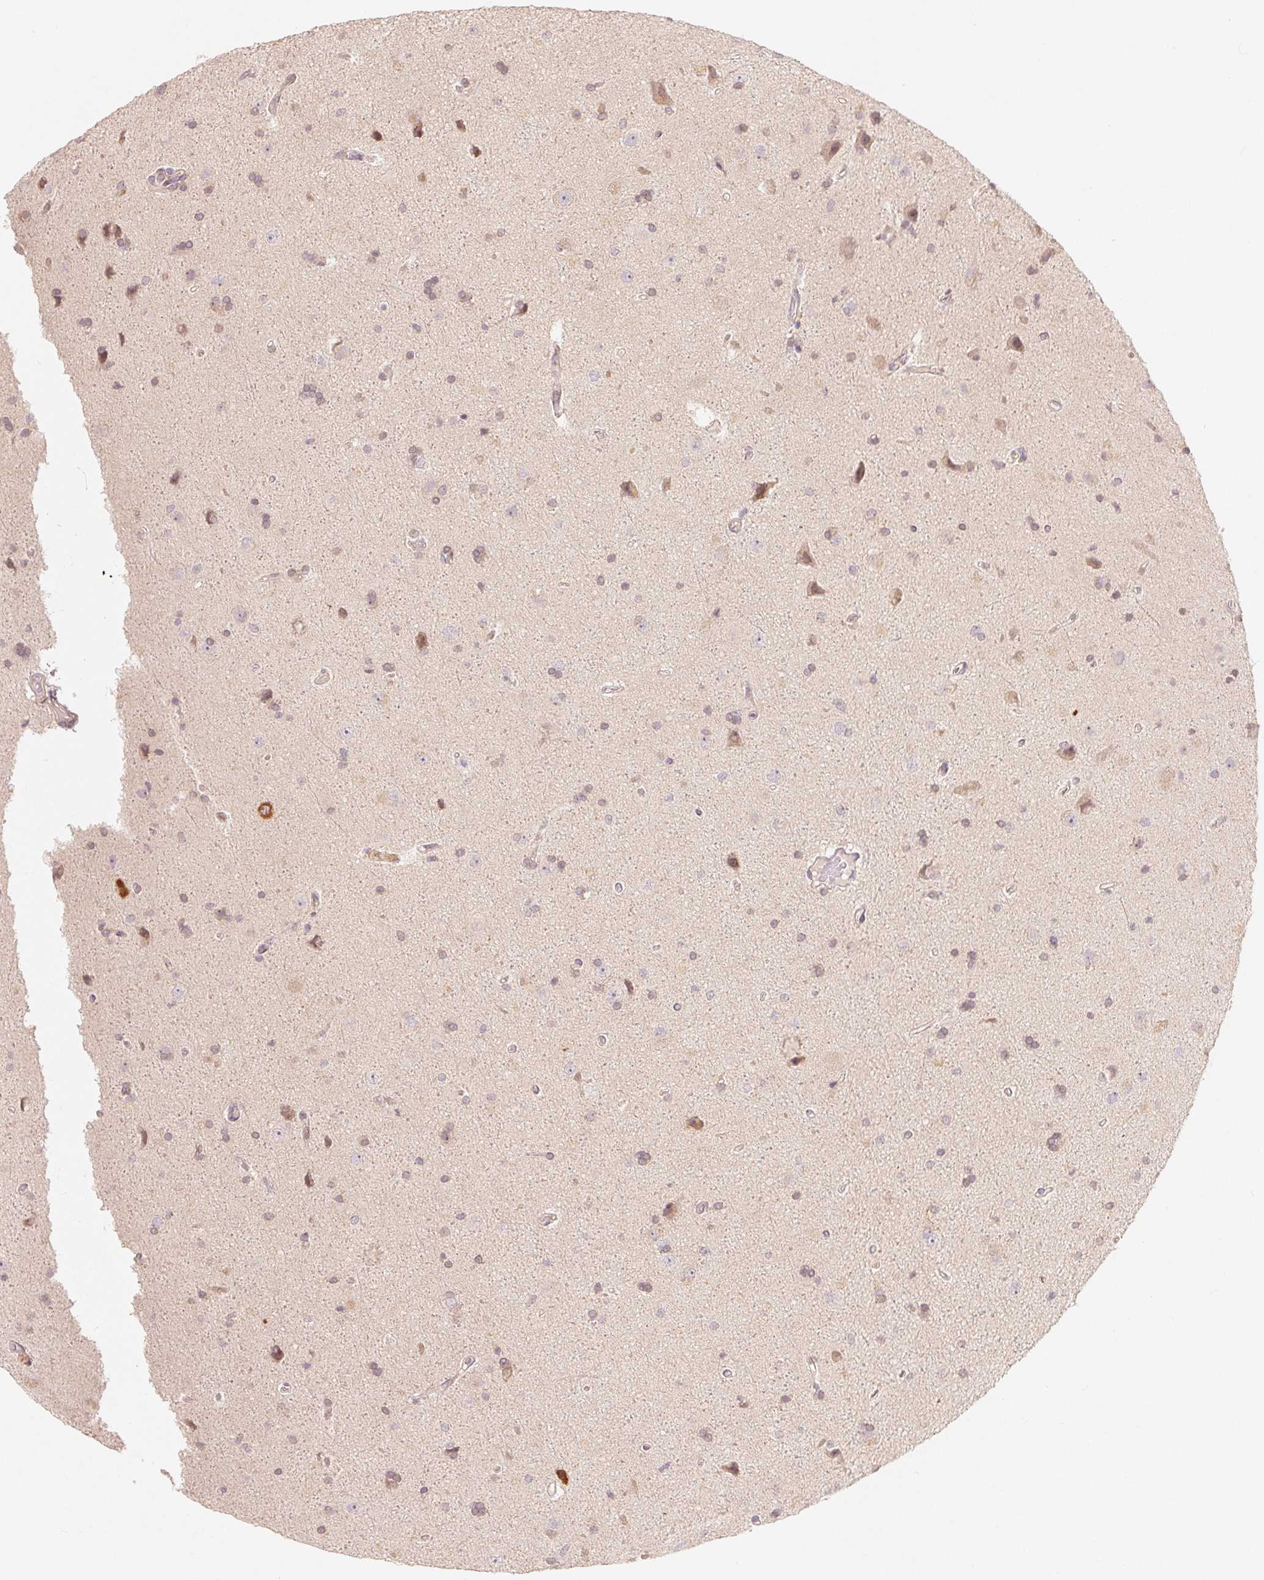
{"staining": {"intensity": "negative", "quantity": "none", "location": "none"}, "tissue": "glioma", "cell_type": "Tumor cells", "image_type": "cancer", "snomed": [{"axis": "morphology", "description": "Glioma, malignant, High grade"}, {"axis": "topography", "description": "Cerebral cortex"}], "caption": "This is an immunohistochemistry (IHC) image of human glioma. There is no expression in tumor cells.", "gene": "DENND2C", "patient": {"sex": "male", "age": 70}}